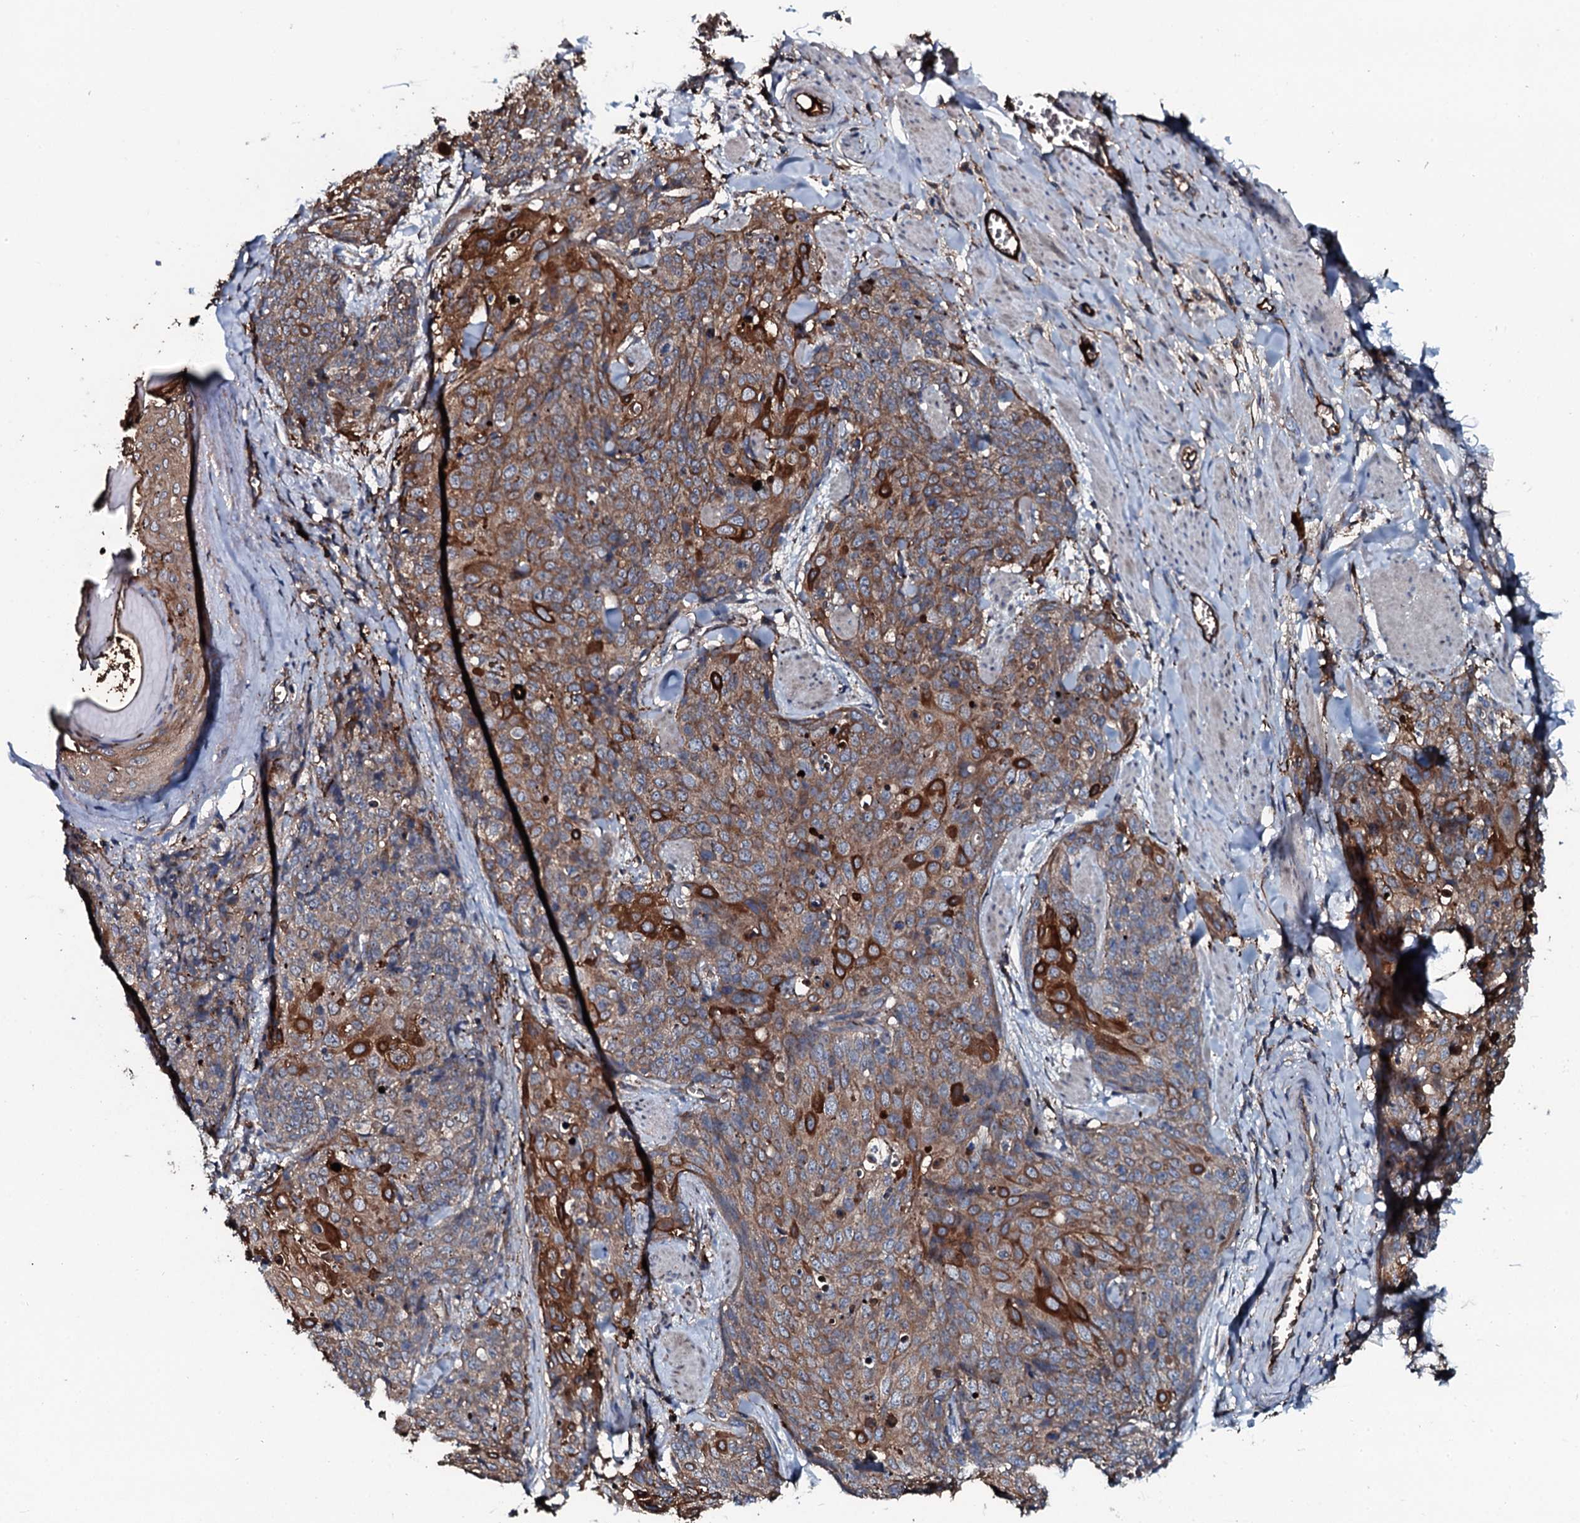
{"staining": {"intensity": "moderate", "quantity": ">75%", "location": "cytoplasmic/membranous"}, "tissue": "skin cancer", "cell_type": "Tumor cells", "image_type": "cancer", "snomed": [{"axis": "morphology", "description": "Squamous cell carcinoma, NOS"}, {"axis": "topography", "description": "Skin"}, {"axis": "topography", "description": "Vulva"}], "caption": "There is medium levels of moderate cytoplasmic/membranous expression in tumor cells of skin cancer (squamous cell carcinoma), as demonstrated by immunohistochemical staining (brown color).", "gene": "TRIM7", "patient": {"sex": "female", "age": 85}}